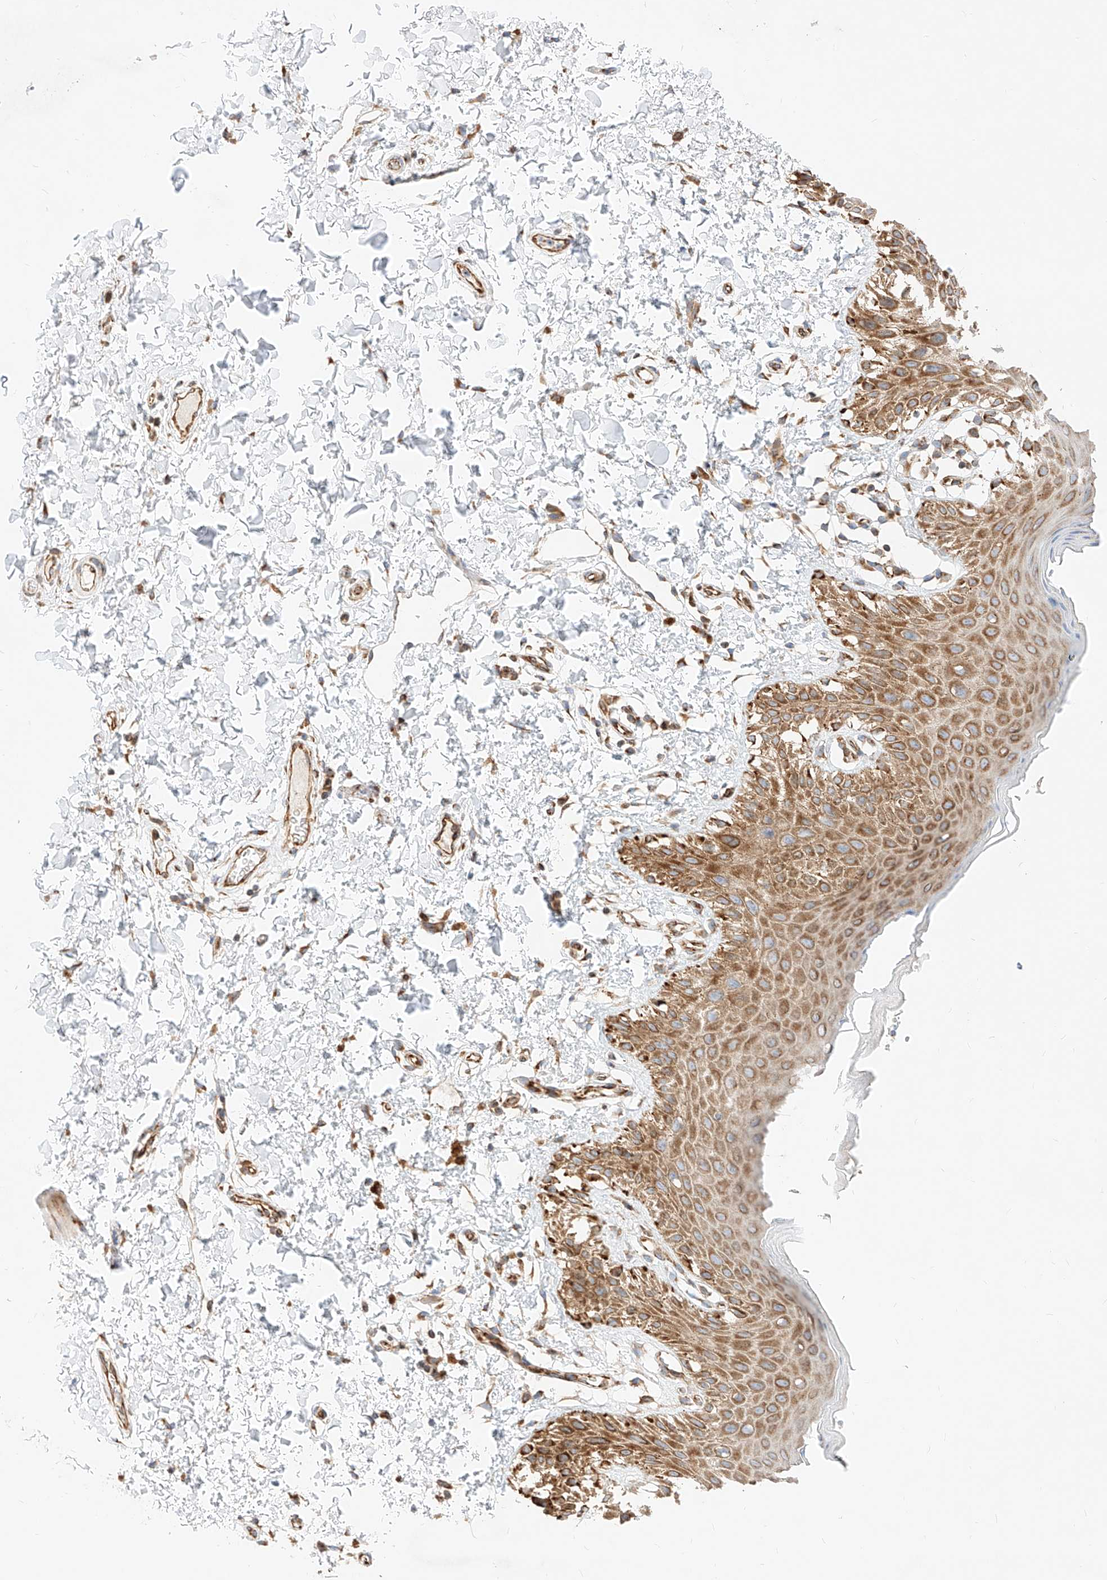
{"staining": {"intensity": "moderate", "quantity": ">75%", "location": "cytoplasmic/membranous"}, "tissue": "skin", "cell_type": "Epidermal cells", "image_type": "normal", "snomed": [{"axis": "morphology", "description": "Normal tissue, NOS"}, {"axis": "topography", "description": "Anal"}], "caption": "Epidermal cells demonstrate moderate cytoplasmic/membranous staining in about >75% of cells in unremarkable skin.", "gene": "CSGALNACT2", "patient": {"sex": "male", "age": 44}}